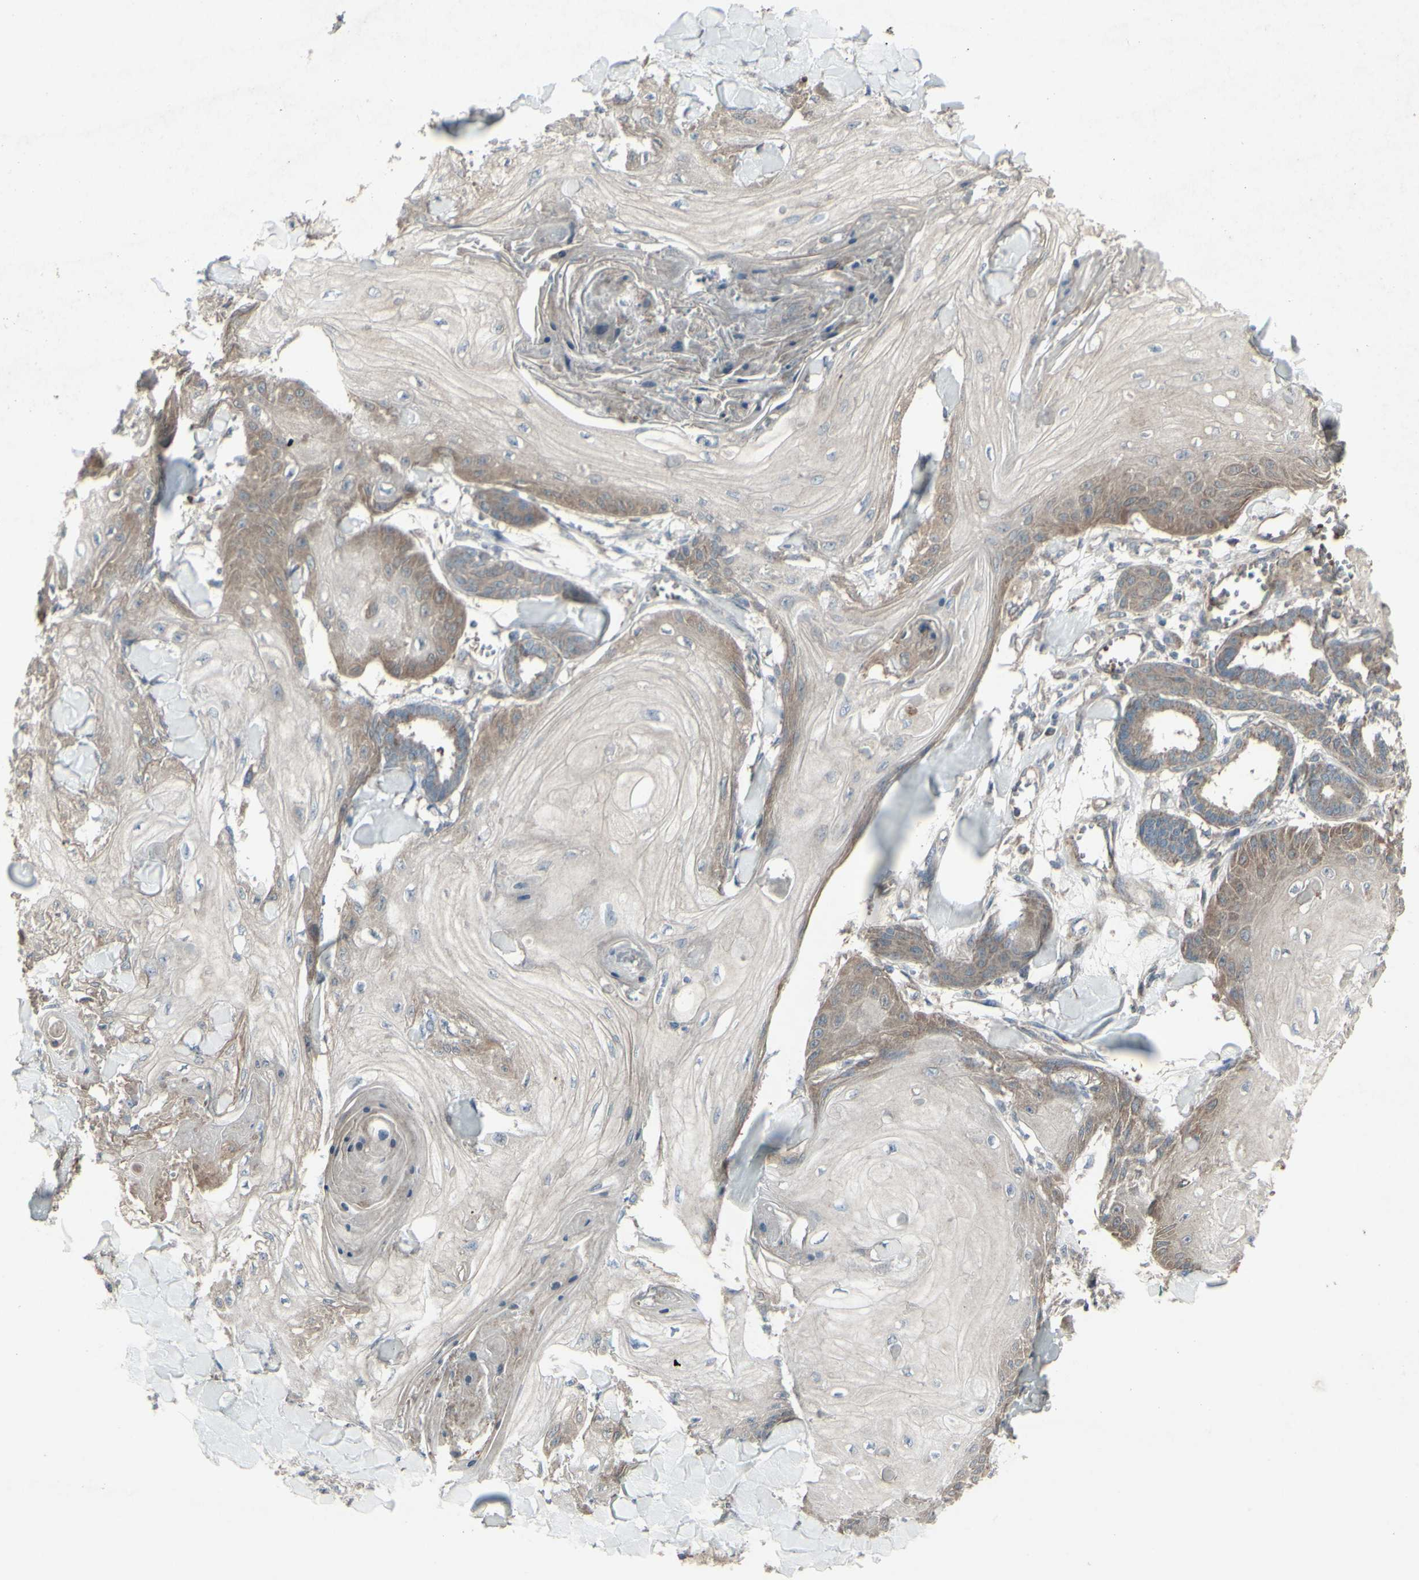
{"staining": {"intensity": "weak", "quantity": ">75%", "location": "cytoplasmic/membranous"}, "tissue": "skin cancer", "cell_type": "Tumor cells", "image_type": "cancer", "snomed": [{"axis": "morphology", "description": "Squamous cell carcinoma, NOS"}, {"axis": "topography", "description": "Skin"}], "caption": "Immunohistochemical staining of skin cancer (squamous cell carcinoma) displays weak cytoplasmic/membranous protein positivity in approximately >75% of tumor cells.", "gene": "SHC1", "patient": {"sex": "male", "age": 74}}